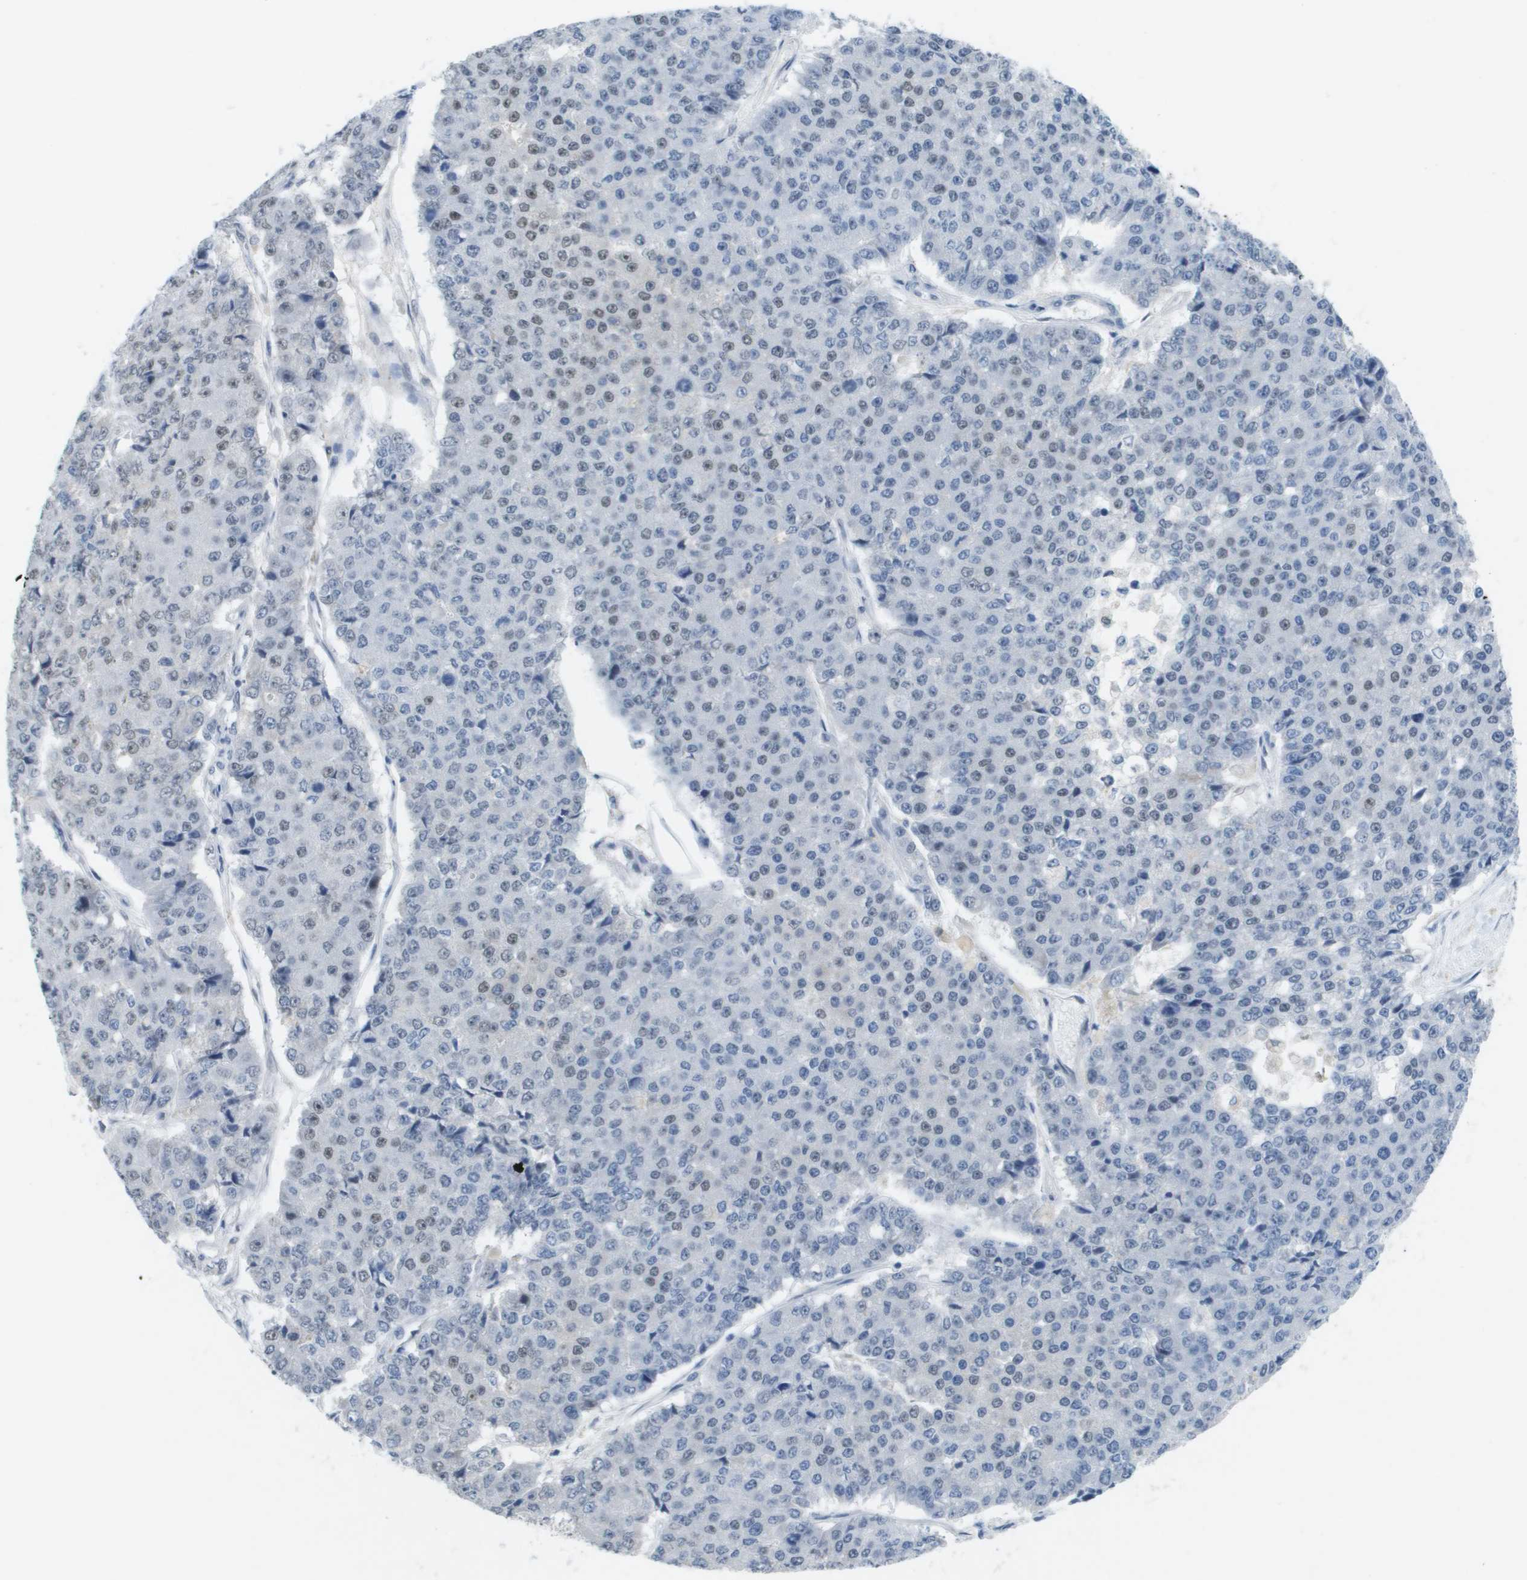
{"staining": {"intensity": "weak", "quantity": "<25%", "location": "nuclear"}, "tissue": "pancreatic cancer", "cell_type": "Tumor cells", "image_type": "cancer", "snomed": [{"axis": "morphology", "description": "Adenocarcinoma, NOS"}, {"axis": "topography", "description": "Pancreas"}], "caption": "Immunohistochemistry photomicrograph of neoplastic tissue: human pancreatic adenocarcinoma stained with DAB demonstrates no significant protein staining in tumor cells.", "gene": "TP53RK", "patient": {"sex": "male", "age": 50}}